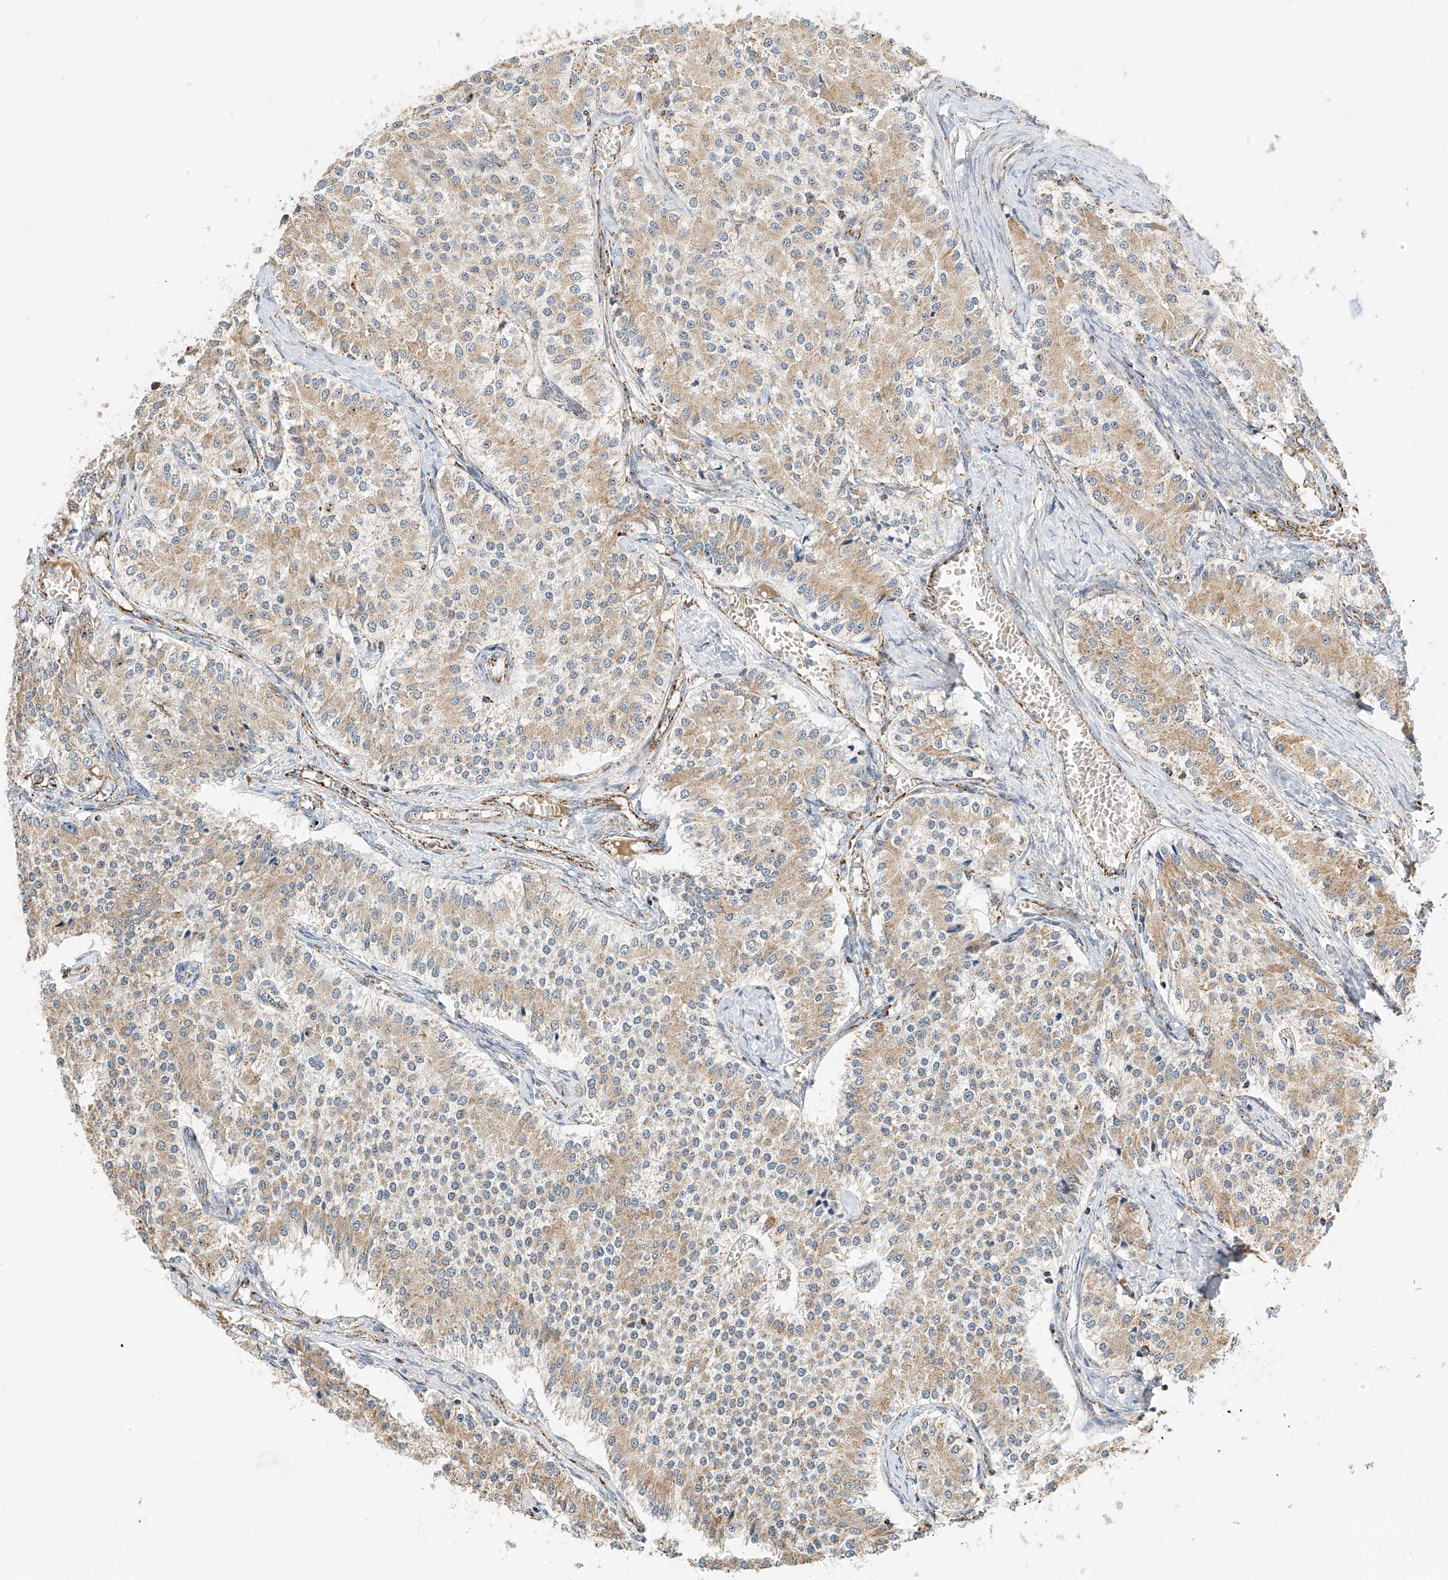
{"staining": {"intensity": "moderate", "quantity": "25%-75%", "location": "cytoplasmic/membranous"}, "tissue": "carcinoid", "cell_type": "Tumor cells", "image_type": "cancer", "snomed": [{"axis": "morphology", "description": "Carcinoid, malignant, NOS"}, {"axis": "topography", "description": "Colon"}], "caption": "Tumor cells show medium levels of moderate cytoplasmic/membranous staining in about 25%-75% of cells in carcinoid (malignant).", "gene": "YIPF7", "patient": {"sex": "female", "age": 52}}